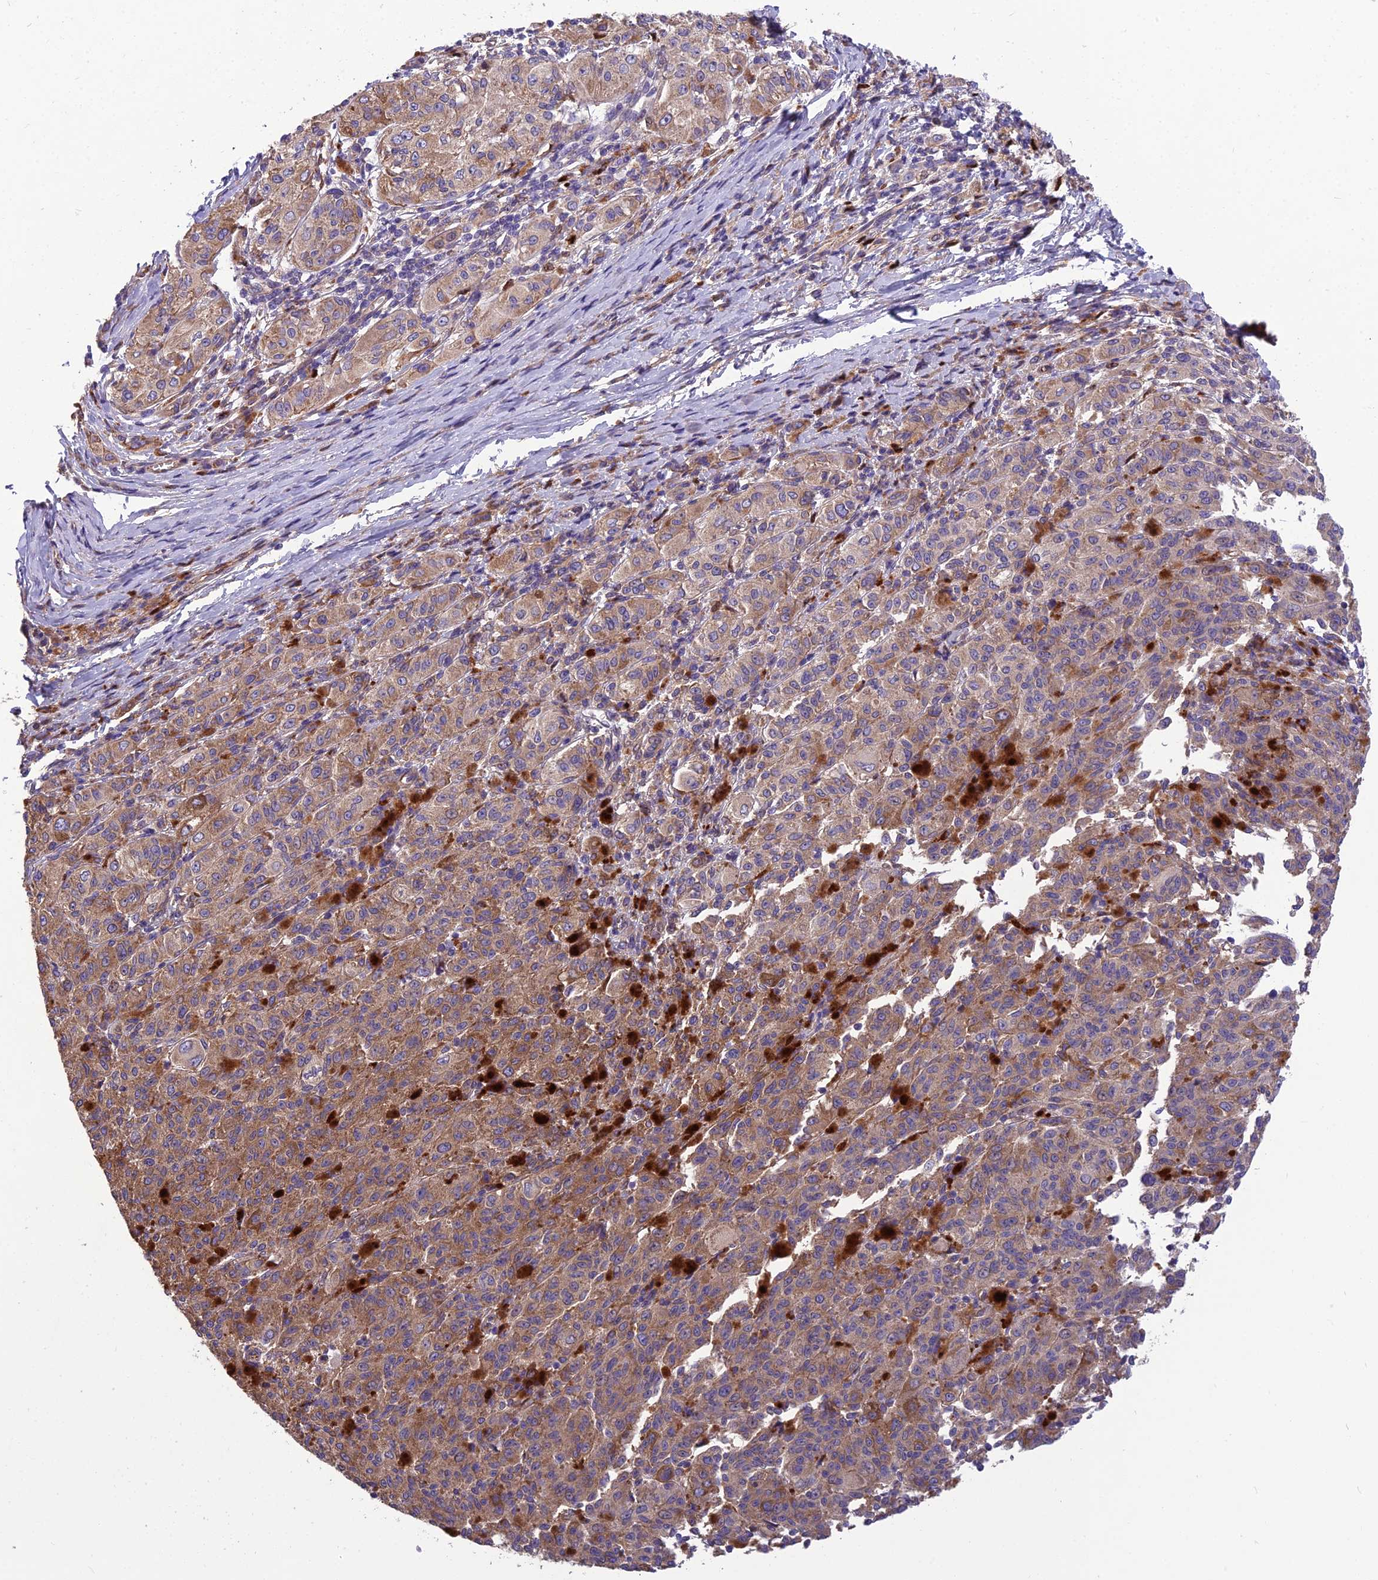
{"staining": {"intensity": "moderate", "quantity": ">75%", "location": "cytoplasmic/membranous"}, "tissue": "melanoma", "cell_type": "Tumor cells", "image_type": "cancer", "snomed": [{"axis": "morphology", "description": "Malignant melanoma, NOS"}, {"axis": "topography", "description": "Skin"}], "caption": "Malignant melanoma tissue exhibits moderate cytoplasmic/membranous positivity in about >75% of tumor cells The protein is stained brown, and the nuclei are stained in blue (DAB (3,3'-diaminobenzidine) IHC with brightfield microscopy, high magnification).", "gene": "SPDL1", "patient": {"sex": "female", "age": 52}}